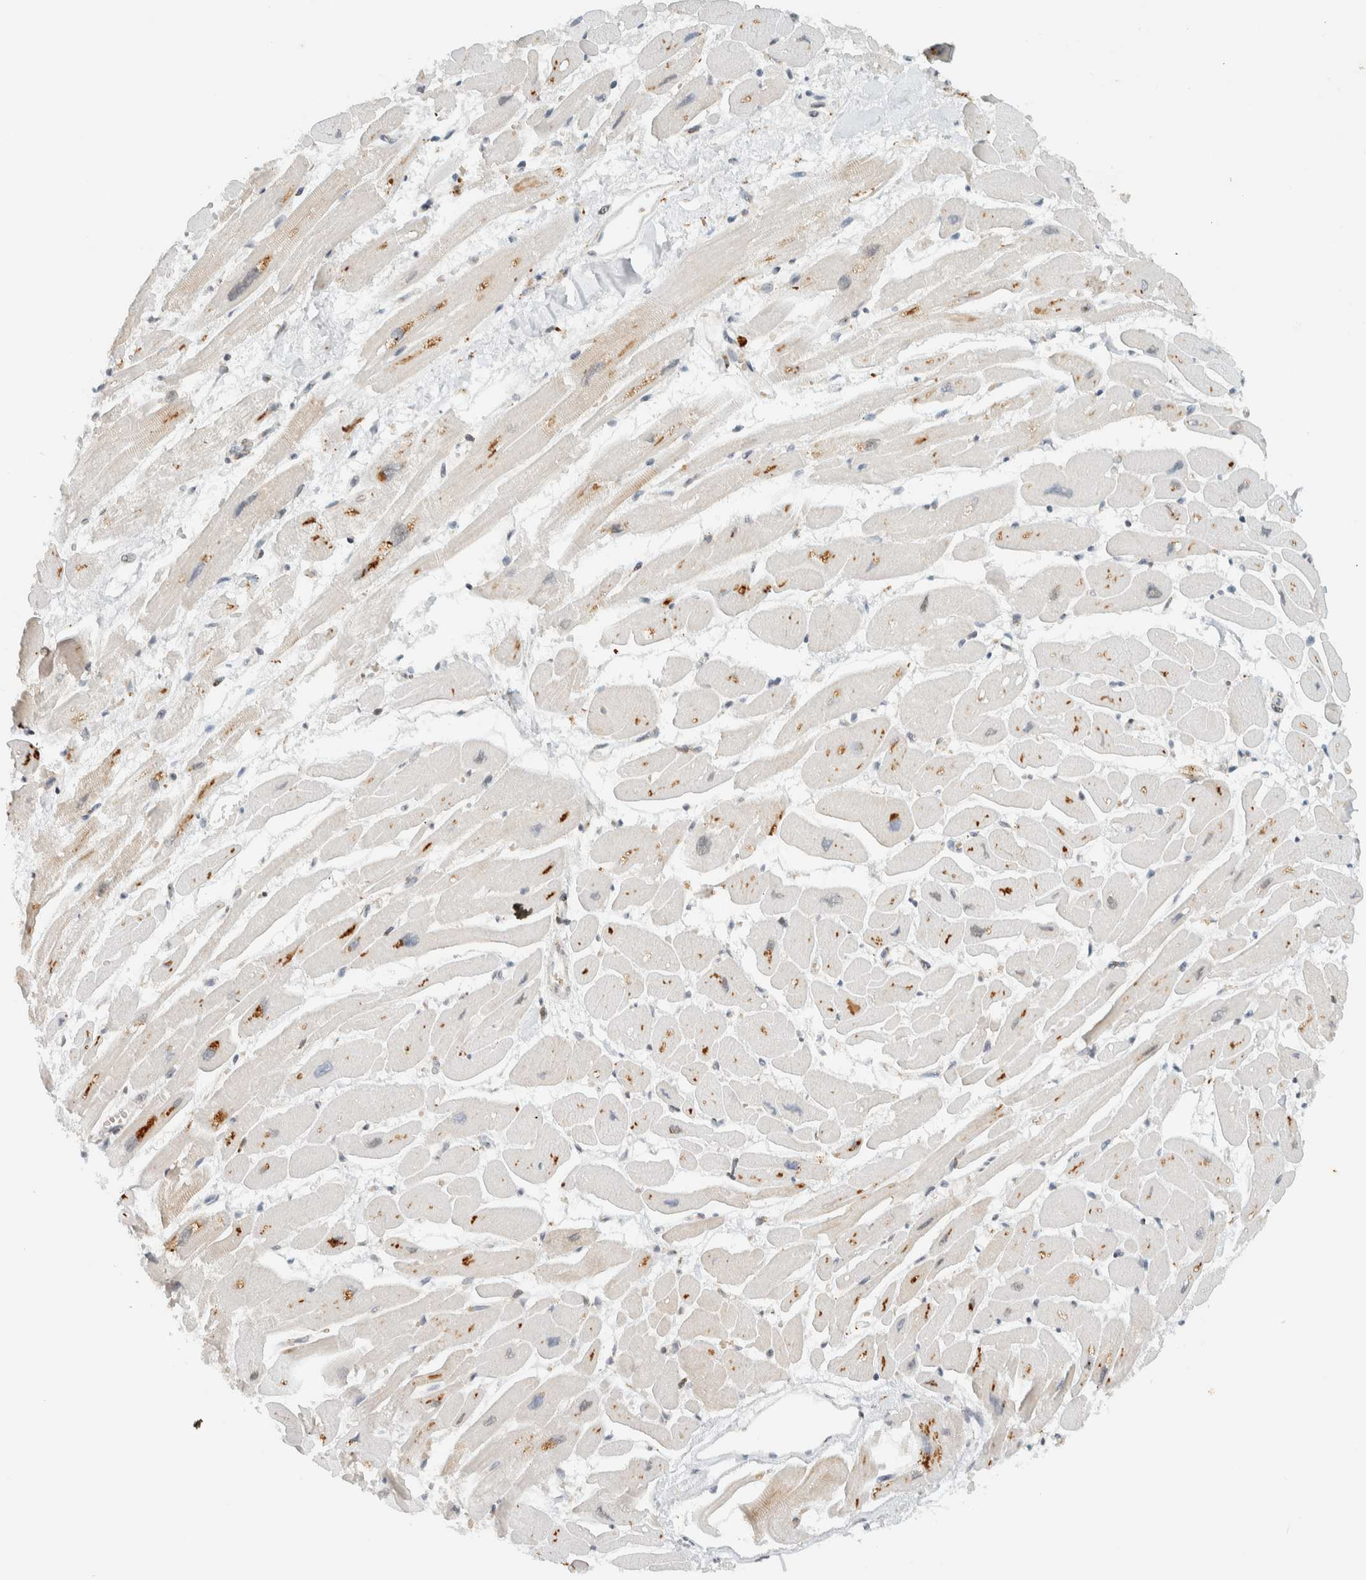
{"staining": {"intensity": "negative", "quantity": "none", "location": "none"}, "tissue": "heart muscle", "cell_type": "Cardiomyocytes", "image_type": "normal", "snomed": [{"axis": "morphology", "description": "Normal tissue, NOS"}, {"axis": "topography", "description": "Heart"}], "caption": "Immunohistochemistry (IHC) of normal human heart muscle exhibits no positivity in cardiomyocytes.", "gene": "ITPRID1", "patient": {"sex": "female", "age": 54}}